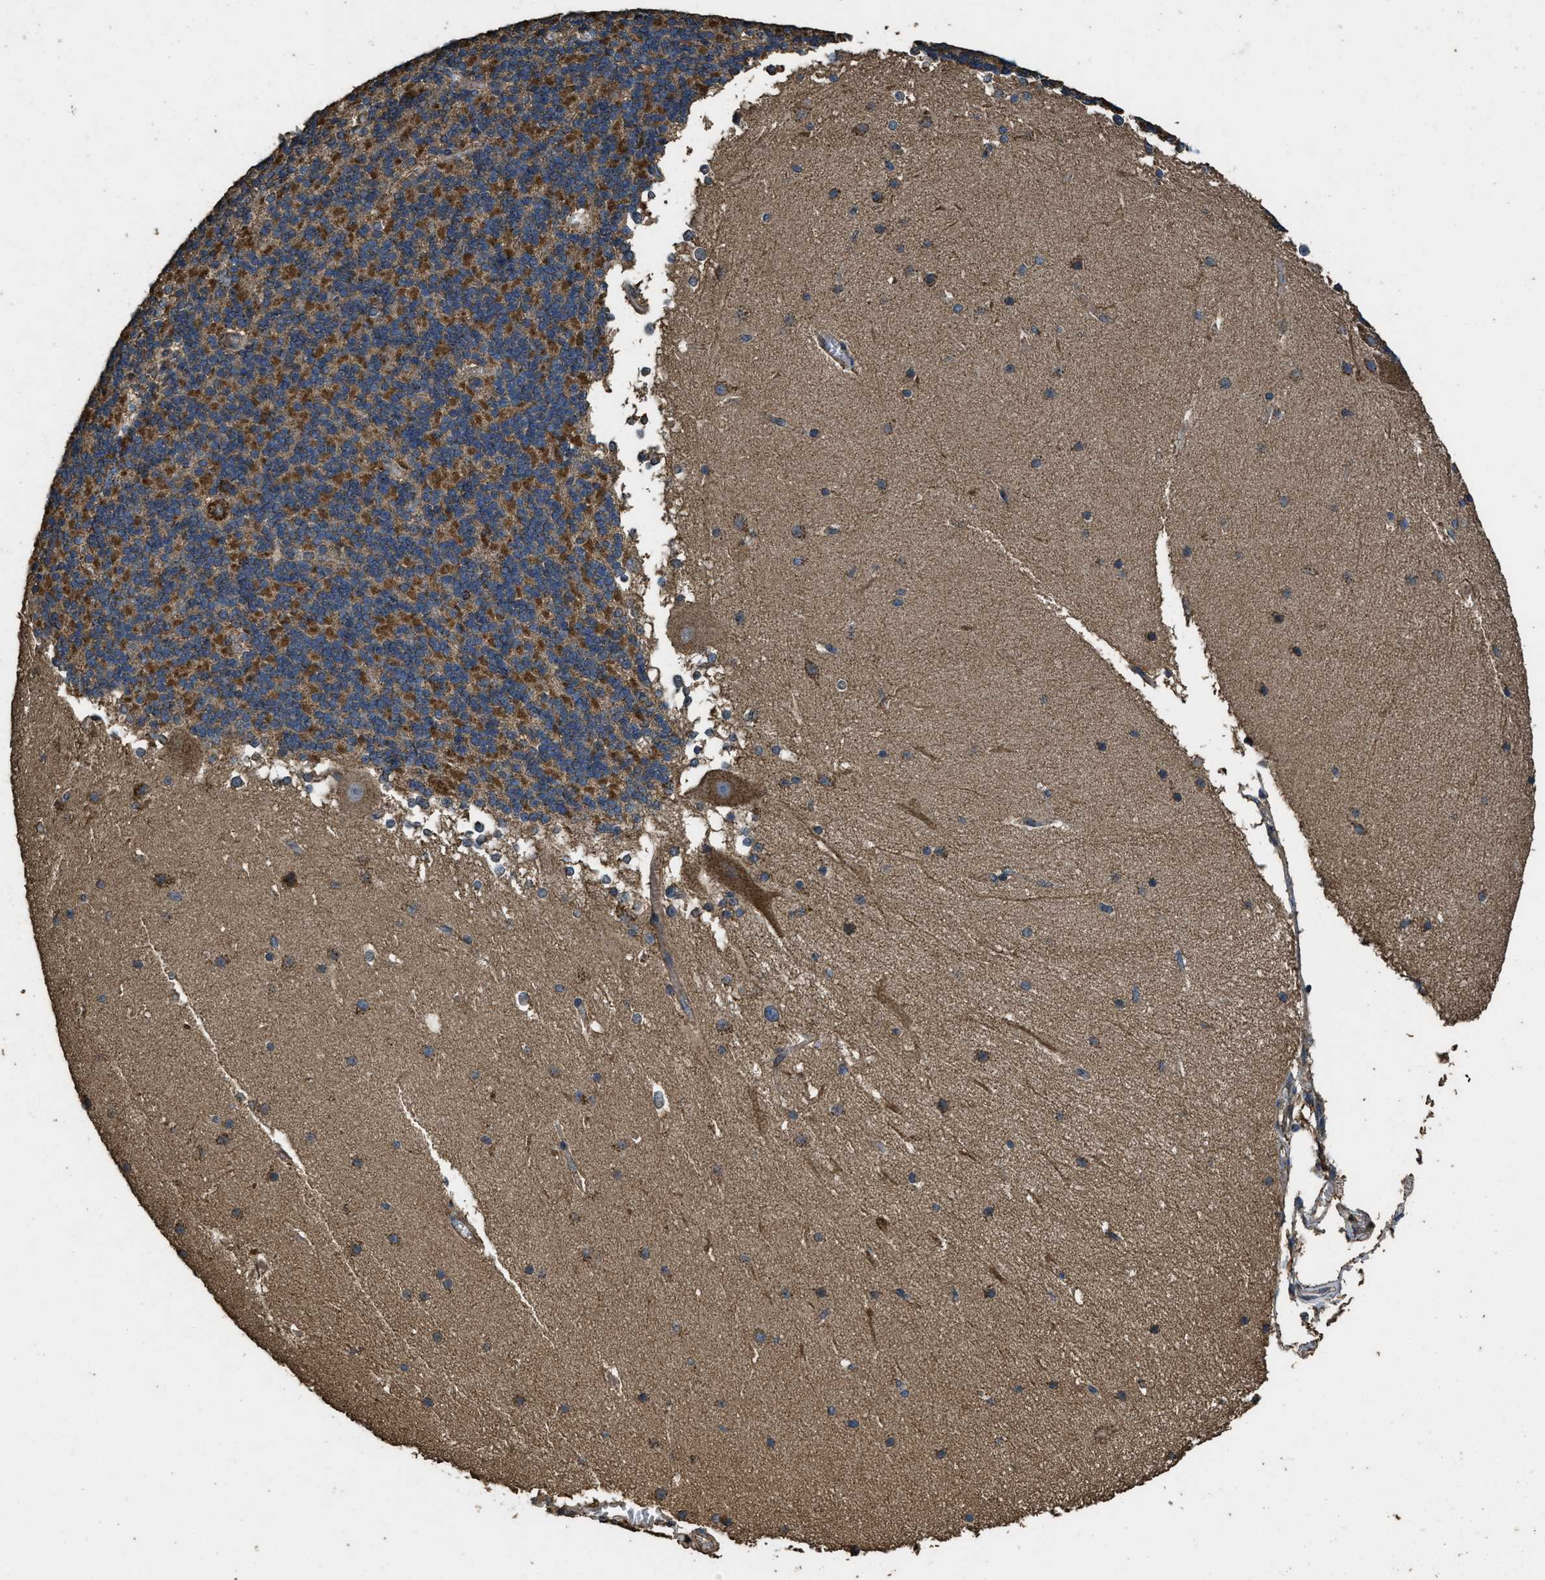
{"staining": {"intensity": "moderate", "quantity": ">75%", "location": "cytoplasmic/membranous"}, "tissue": "cerebellum", "cell_type": "Cells in granular layer", "image_type": "normal", "snomed": [{"axis": "morphology", "description": "Normal tissue, NOS"}, {"axis": "topography", "description": "Cerebellum"}], "caption": "Protein staining of unremarkable cerebellum exhibits moderate cytoplasmic/membranous positivity in about >75% of cells in granular layer.", "gene": "CYRIA", "patient": {"sex": "female", "age": 19}}